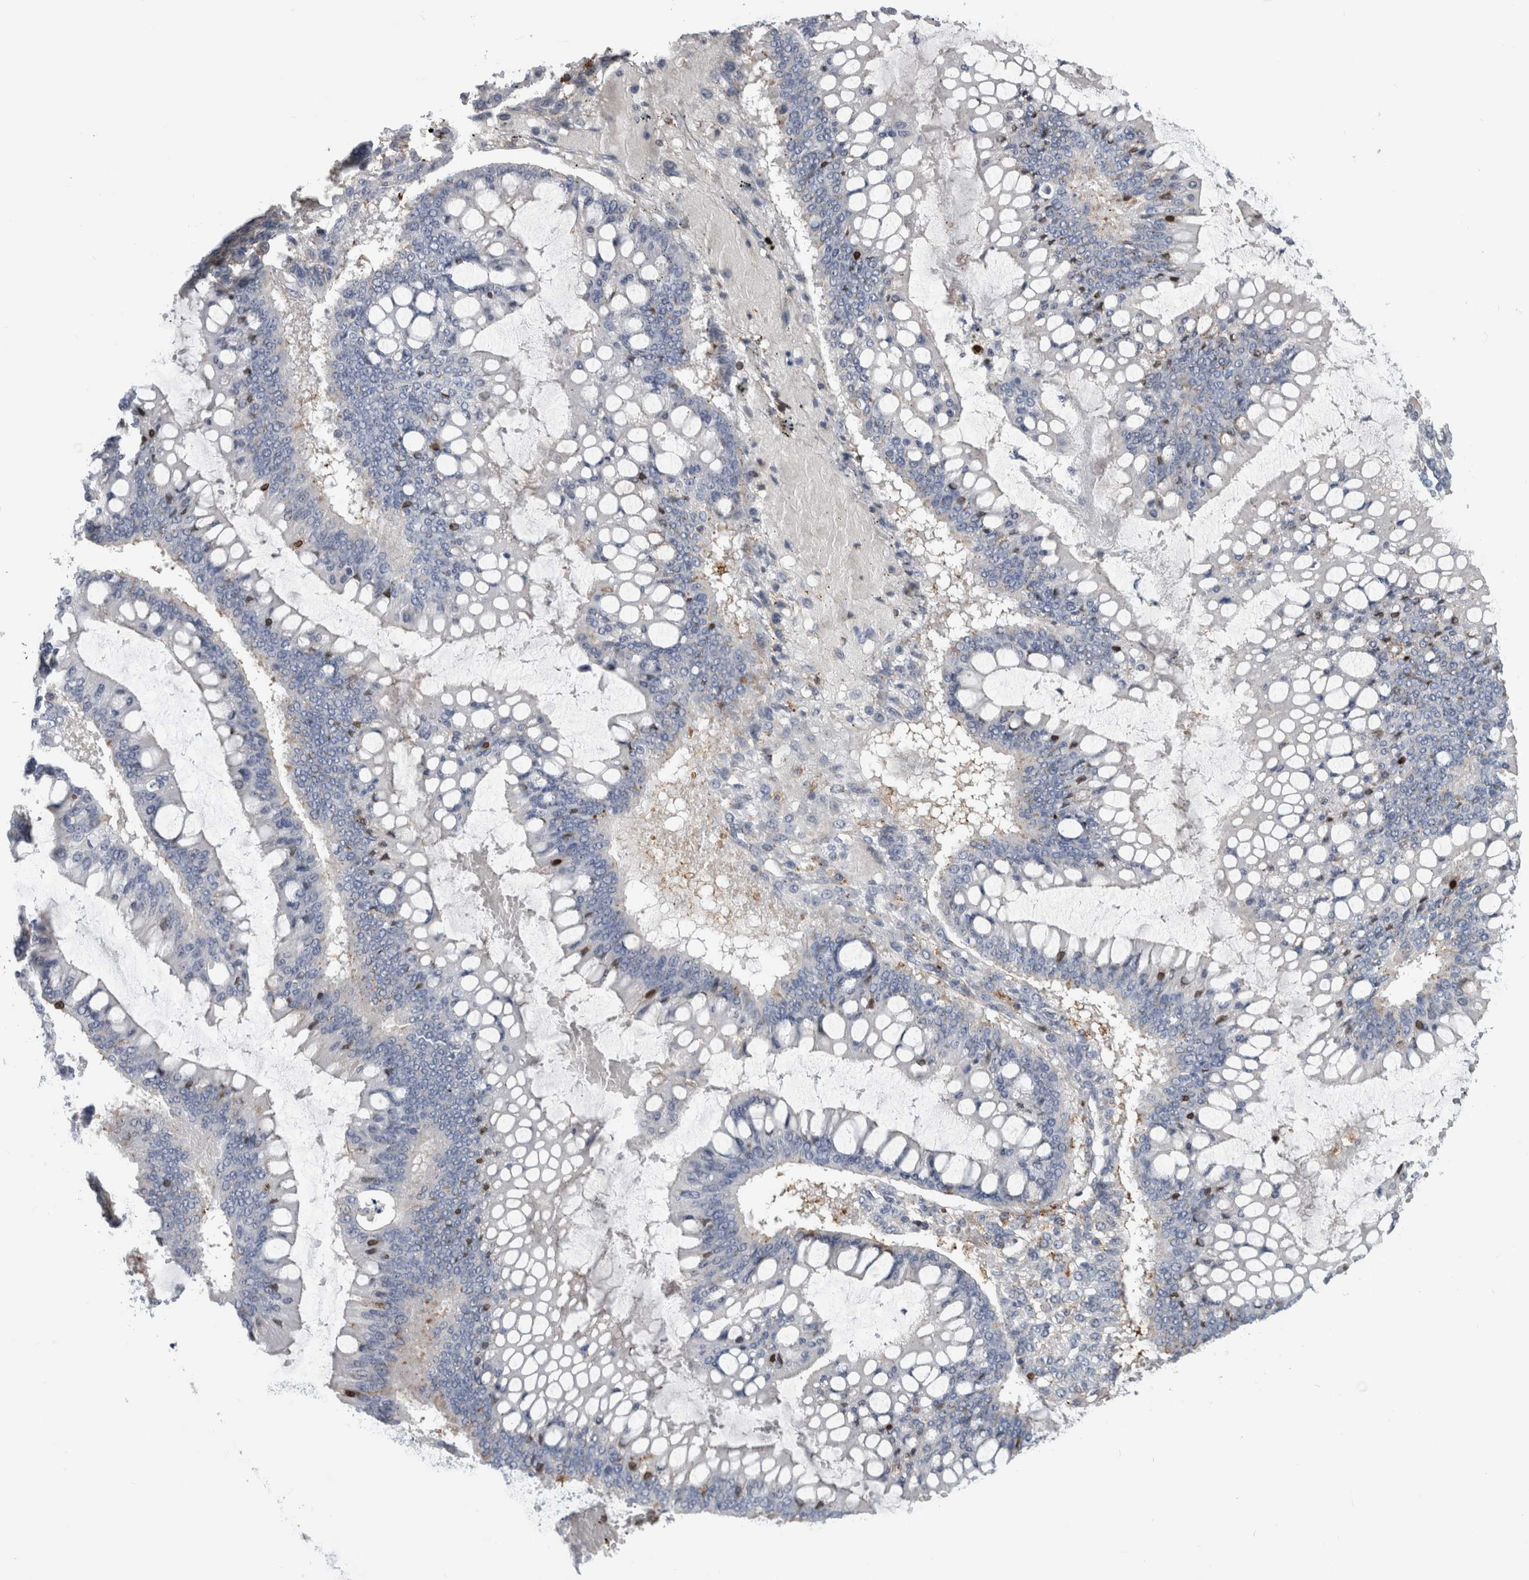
{"staining": {"intensity": "negative", "quantity": "none", "location": "none"}, "tissue": "ovarian cancer", "cell_type": "Tumor cells", "image_type": "cancer", "snomed": [{"axis": "morphology", "description": "Cystadenocarcinoma, mucinous, NOS"}, {"axis": "topography", "description": "Ovary"}], "caption": "This image is of ovarian mucinous cystadenocarcinoma stained with IHC to label a protein in brown with the nuclei are counter-stained blue. There is no expression in tumor cells.", "gene": "DNAJC24", "patient": {"sex": "female", "age": 73}}